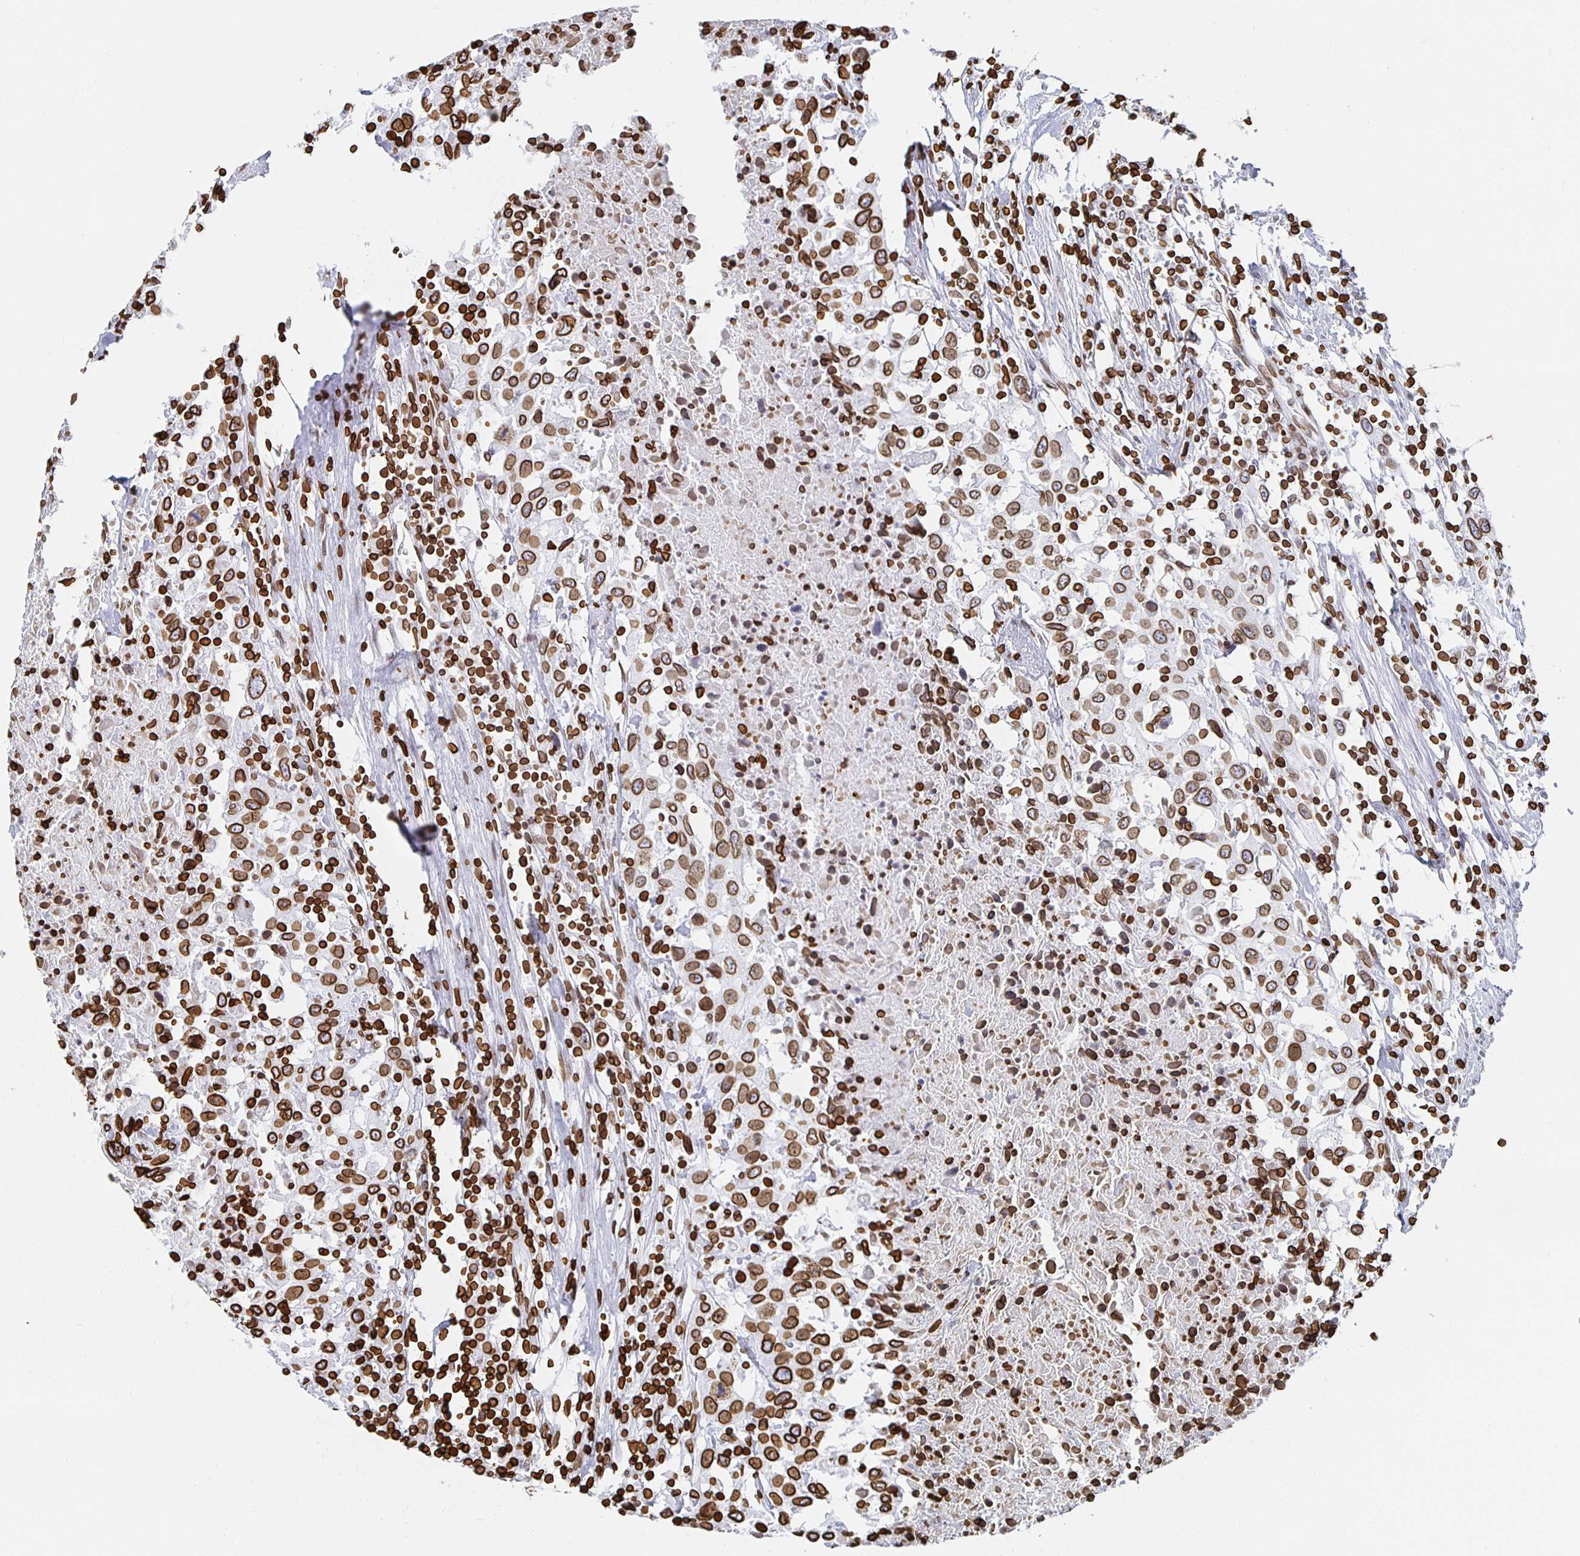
{"staining": {"intensity": "strong", "quantity": ">75%", "location": "cytoplasmic/membranous,nuclear"}, "tissue": "urothelial cancer", "cell_type": "Tumor cells", "image_type": "cancer", "snomed": [{"axis": "morphology", "description": "Urothelial carcinoma, High grade"}, {"axis": "topography", "description": "Urinary bladder"}], "caption": "The micrograph shows immunohistochemical staining of urothelial cancer. There is strong cytoplasmic/membranous and nuclear expression is present in about >75% of tumor cells.", "gene": "LMNB1", "patient": {"sex": "male", "age": 61}}